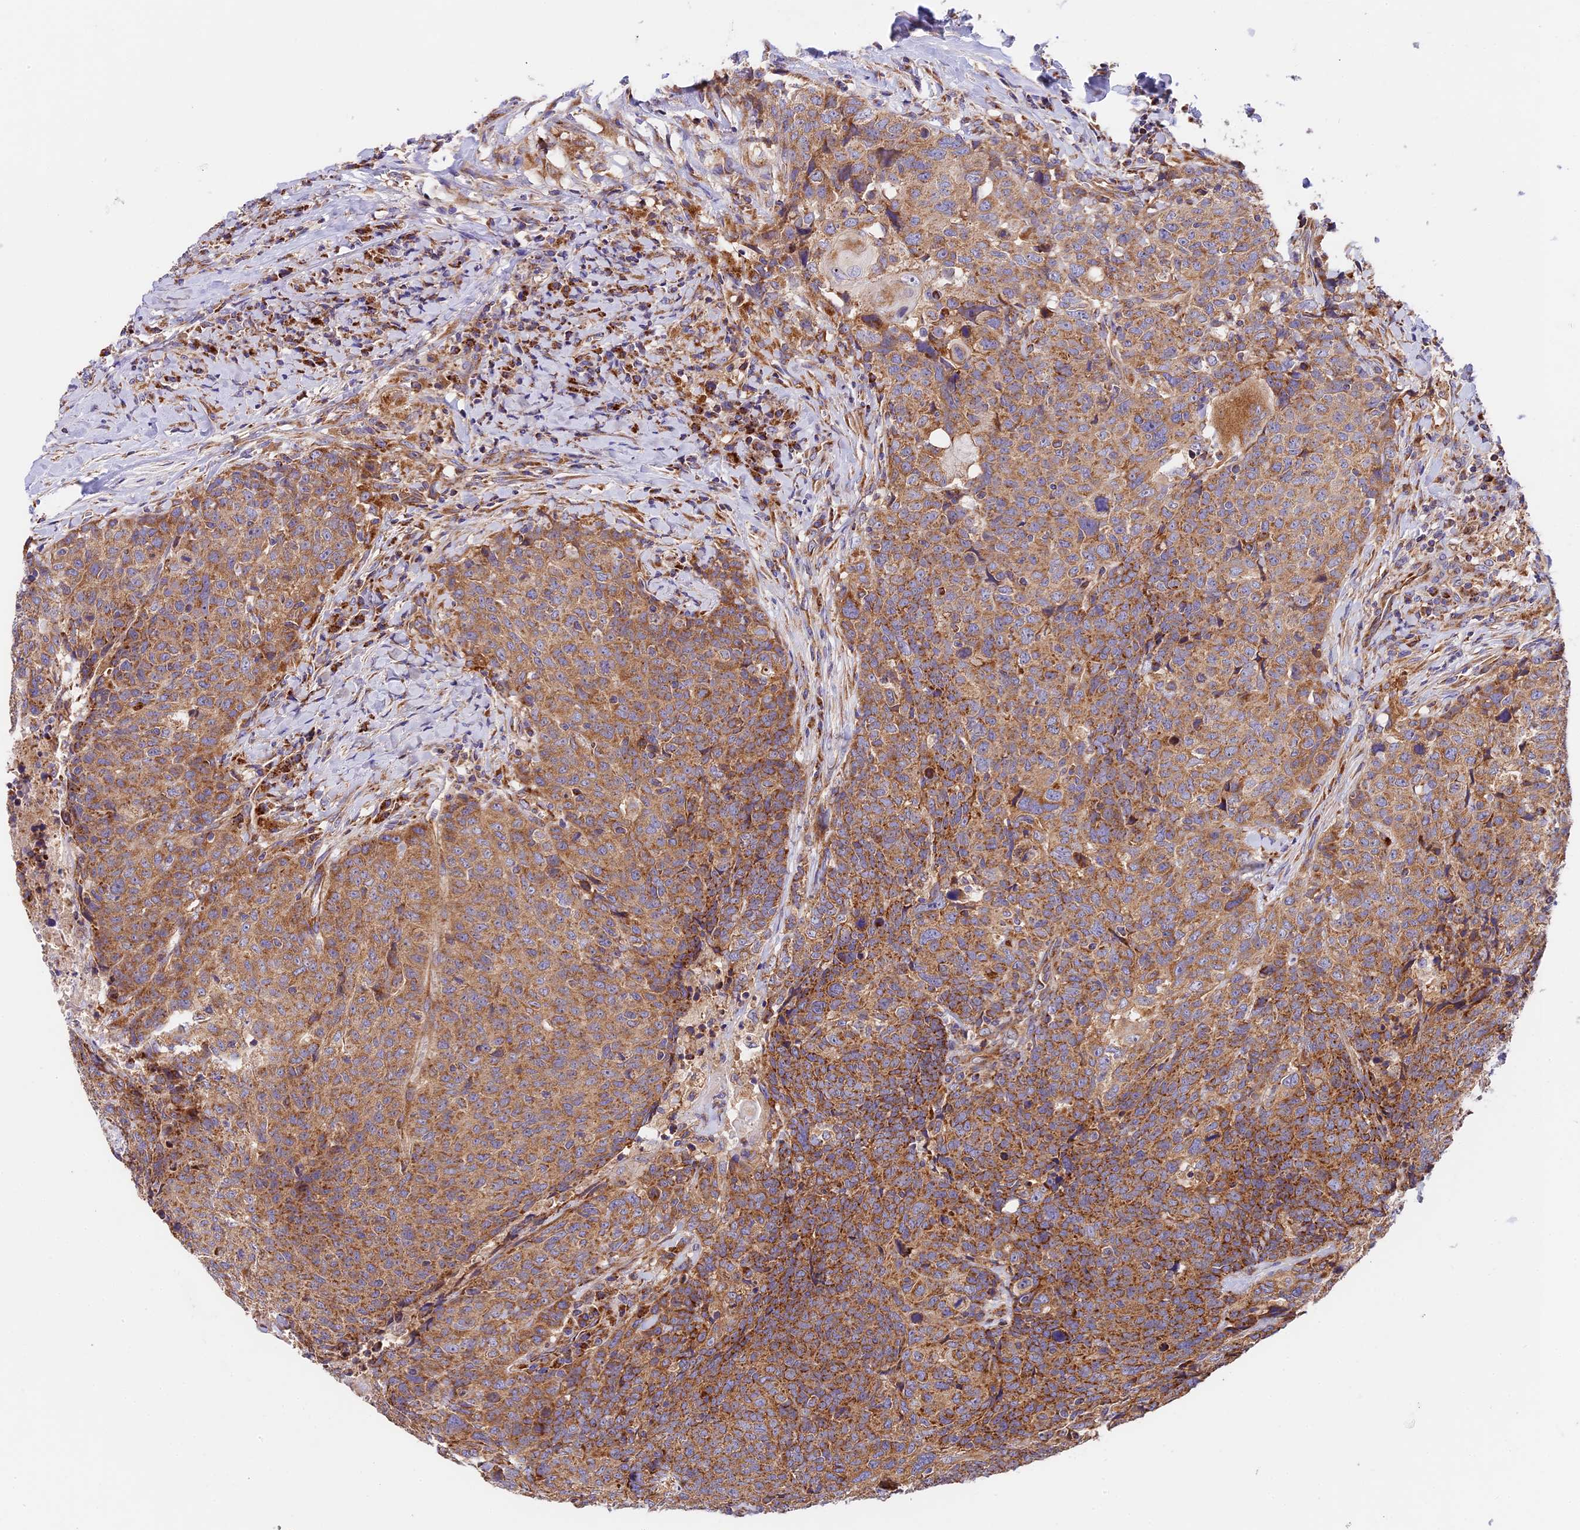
{"staining": {"intensity": "moderate", "quantity": ">75%", "location": "cytoplasmic/membranous"}, "tissue": "head and neck cancer", "cell_type": "Tumor cells", "image_type": "cancer", "snomed": [{"axis": "morphology", "description": "Squamous cell carcinoma, NOS"}, {"axis": "topography", "description": "Head-Neck"}], "caption": "A histopathology image showing moderate cytoplasmic/membranous positivity in about >75% of tumor cells in head and neck cancer (squamous cell carcinoma), as visualized by brown immunohistochemical staining.", "gene": "MRAS", "patient": {"sex": "male", "age": 66}}